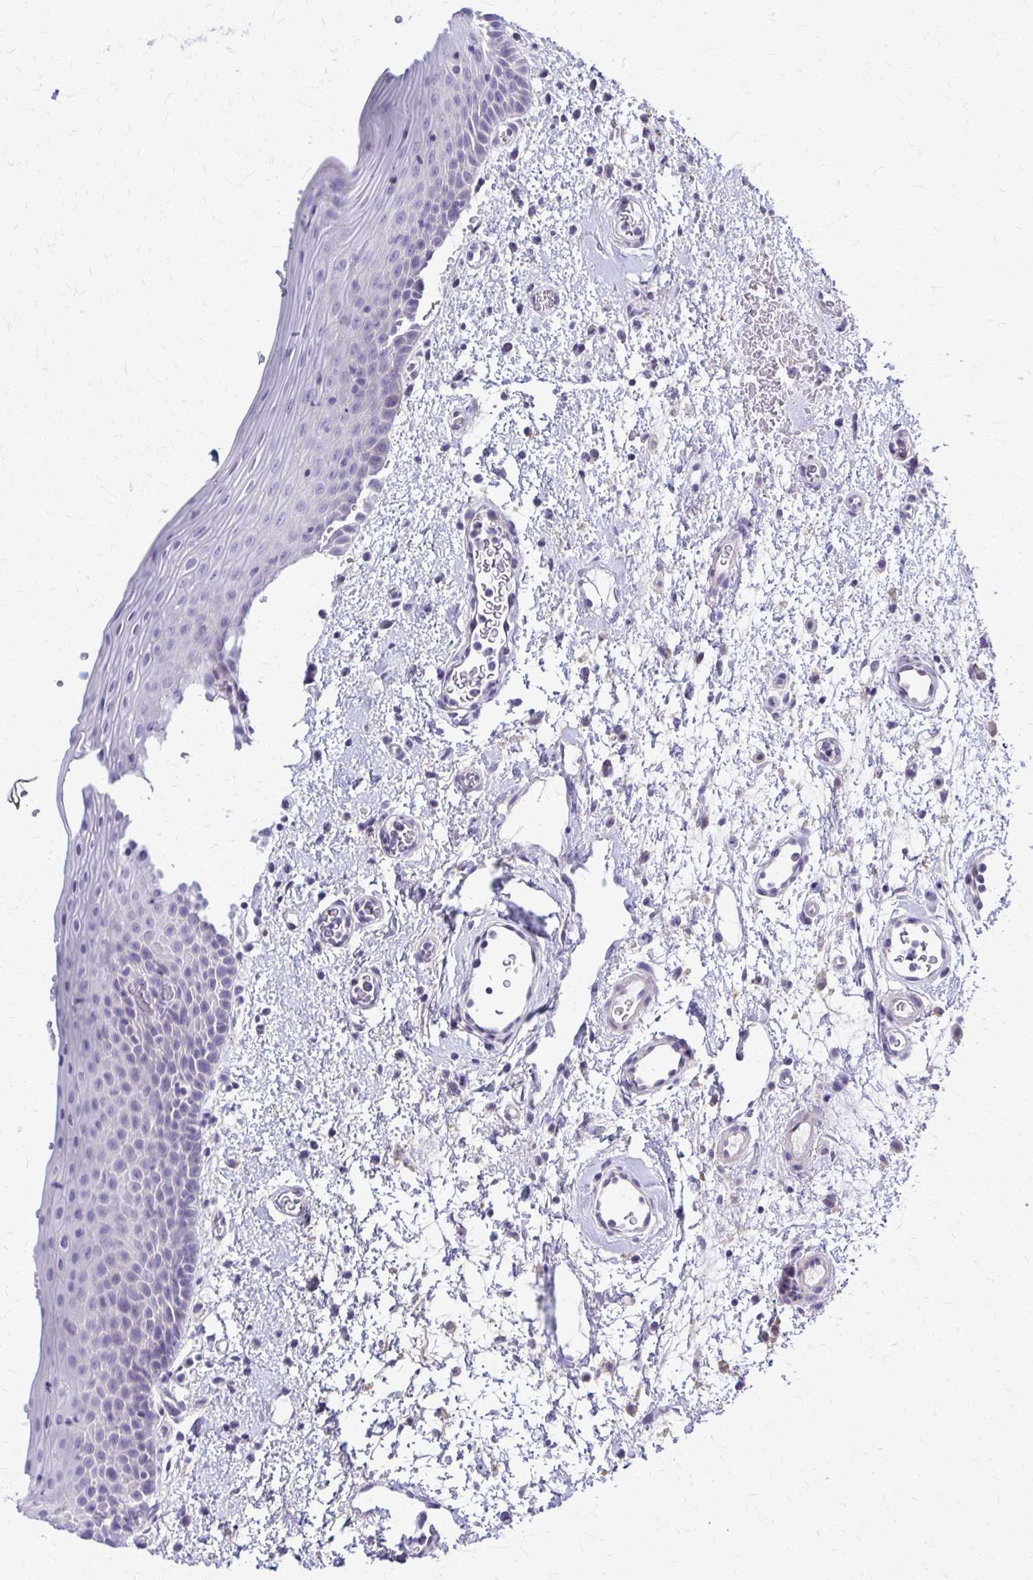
{"staining": {"intensity": "negative", "quantity": "none", "location": "none"}, "tissue": "oral mucosa", "cell_type": "Squamous epithelial cells", "image_type": "normal", "snomed": [{"axis": "morphology", "description": "Normal tissue, NOS"}, {"axis": "topography", "description": "Oral tissue"}, {"axis": "topography", "description": "Head-Neck"}], "caption": "Immunohistochemical staining of normal oral mucosa demonstrates no significant positivity in squamous epithelial cells.", "gene": "RHOBTB2", "patient": {"sex": "female", "age": 55}}